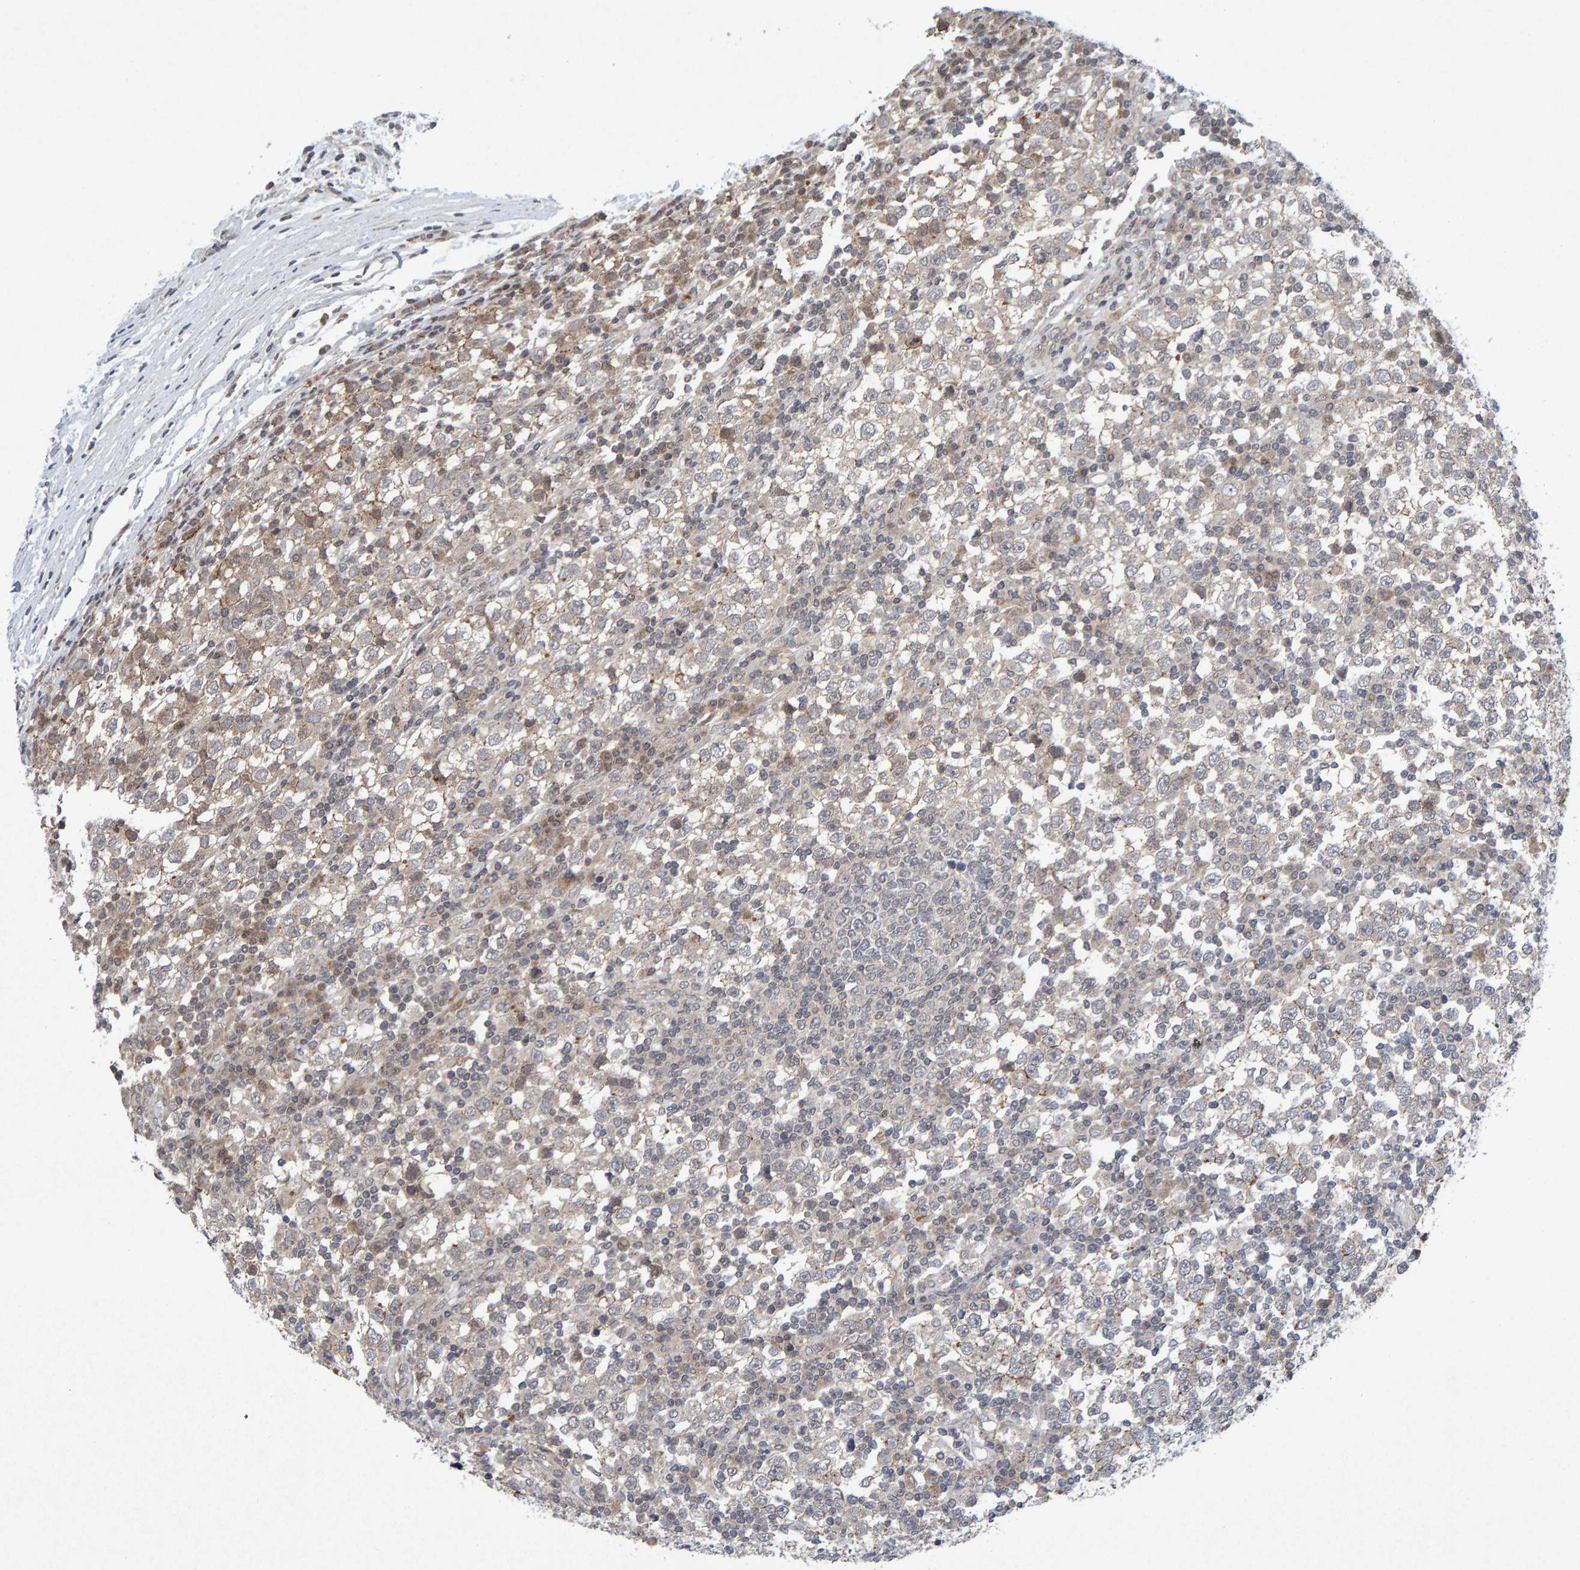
{"staining": {"intensity": "weak", "quantity": "<25%", "location": "cytoplasmic/membranous"}, "tissue": "testis cancer", "cell_type": "Tumor cells", "image_type": "cancer", "snomed": [{"axis": "morphology", "description": "Seminoma, NOS"}, {"axis": "topography", "description": "Testis"}], "caption": "High magnification brightfield microscopy of testis cancer (seminoma) stained with DAB (brown) and counterstained with hematoxylin (blue): tumor cells show no significant expression. The staining was performed using DAB (3,3'-diaminobenzidine) to visualize the protein expression in brown, while the nuclei were stained in blue with hematoxylin (Magnification: 20x).", "gene": "CDH2", "patient": {"sex": "male", "age": 65}}